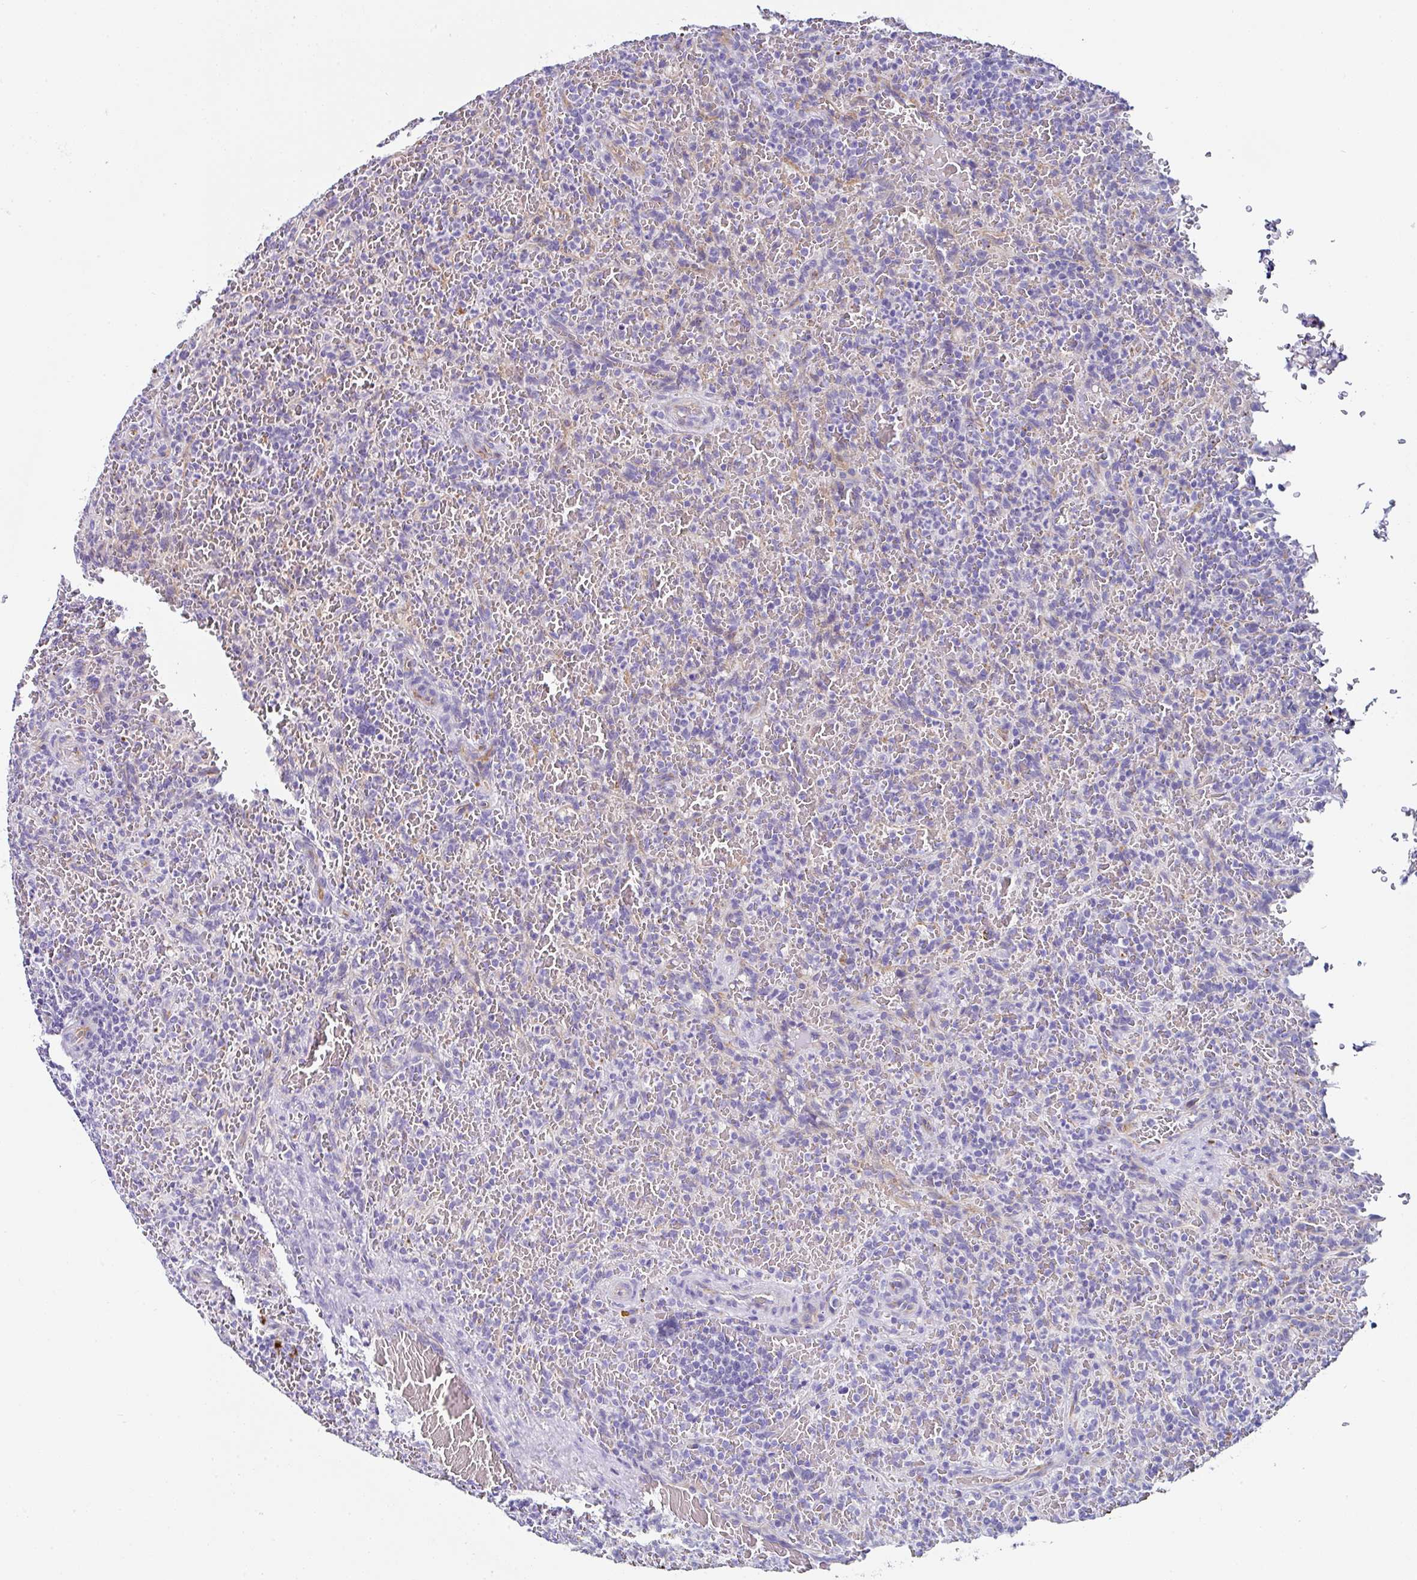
{"staining": {"intensity": "negative", "quantity": "none", "location": "none"}, "tissue": "lymphoma", "cell_type": "Tumor cells", "image_type": "cancer", "snomed": [{"axis": "morphology", "description": "Malignant lymphoma, non-Hodgkin's type, Low grade"}, {"axis": "topography", "description": "Spleen"}], "caption": "Lymphoma stained for a protein using immunohistochemistry demonstrates no expression tumor cells.", "gene": "TMPRSS11E", "patient": {"sex": "female", "age": 64}}